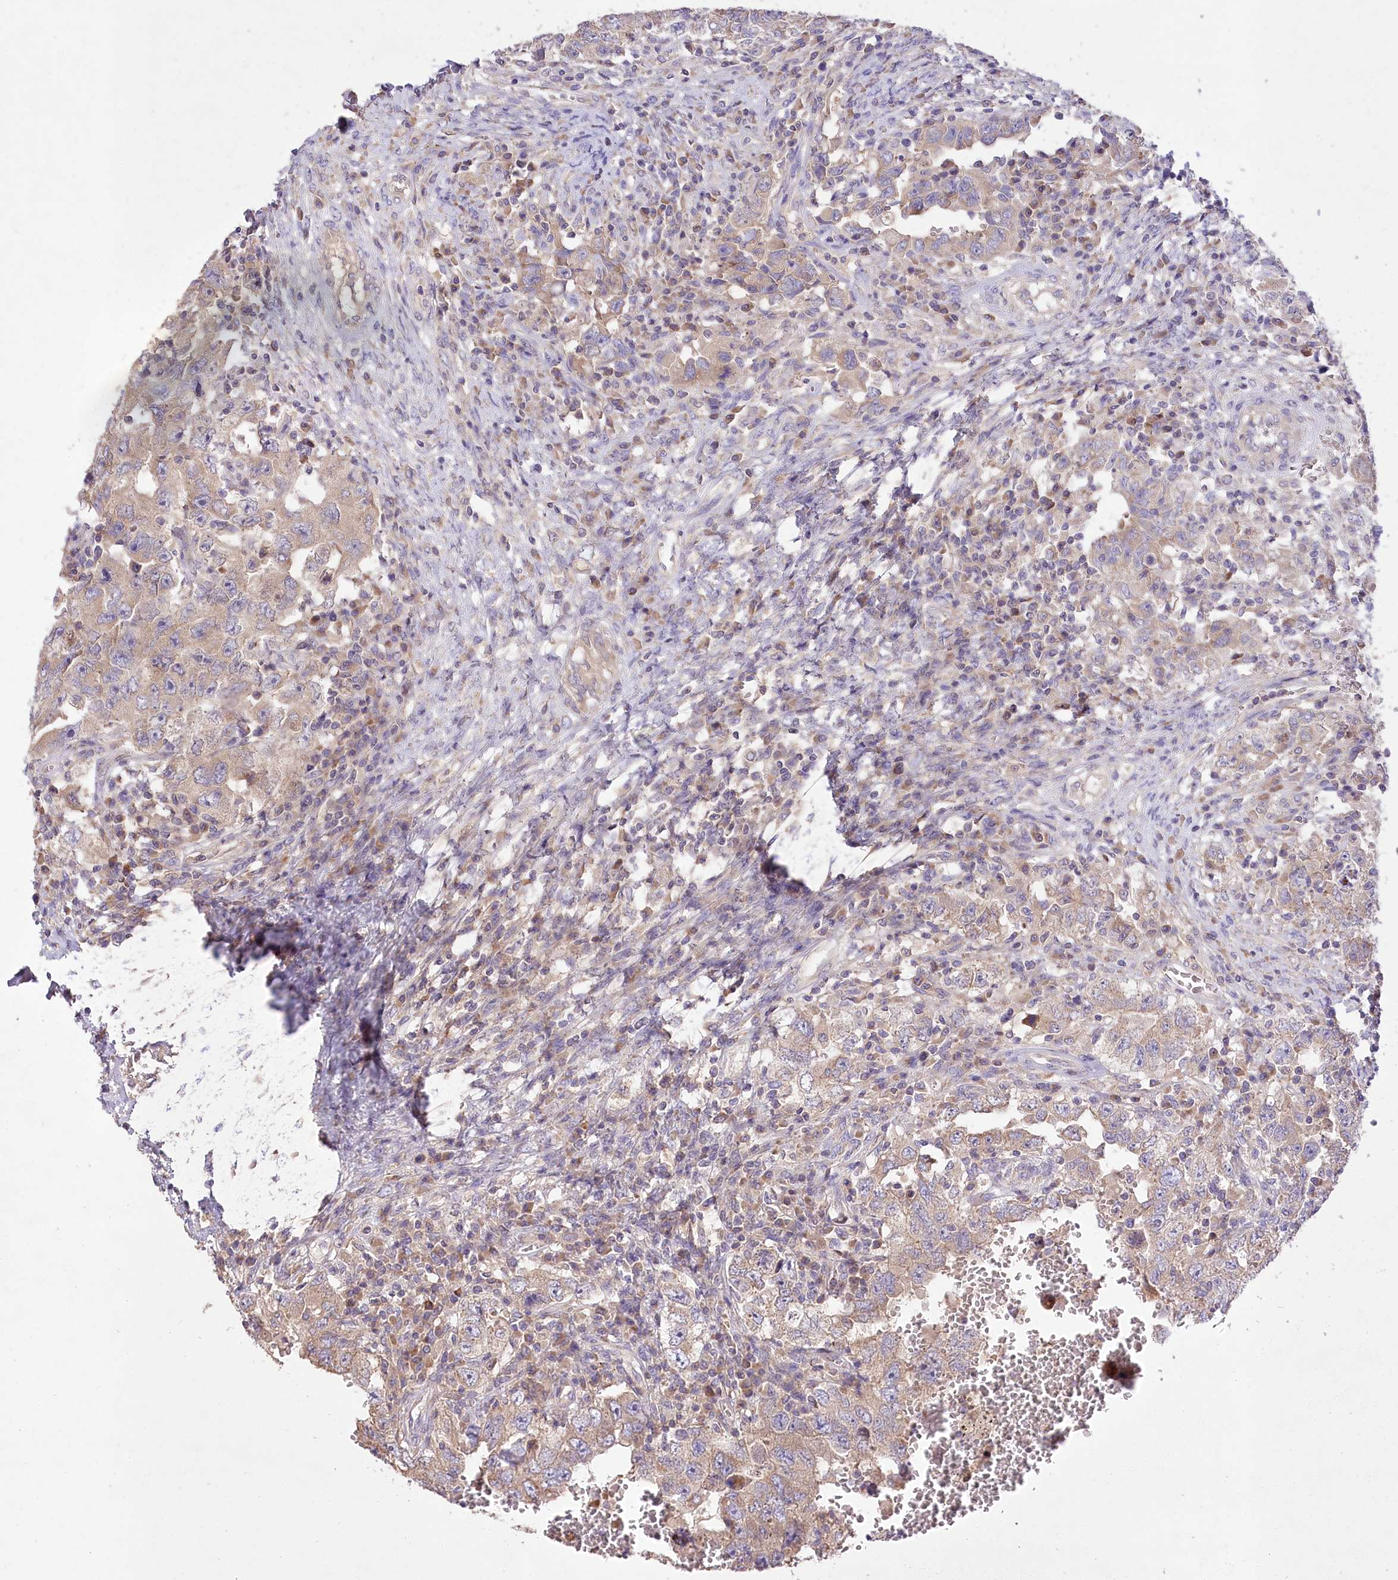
{"staining": {"intensity": "weak", "quantity": "<25%", "location": "cytoplasmic/membranous"}, "tissue": "testis cancer", "cell_type": "Tumor cells", "image_type": "cancer", "snomed": [{"axis": "morphology", "description": "Carcinoma, Embryonal, NOS"}, {"axis": "topography", "description": "Testis"}], "caption": "This is an immunohistochemistry (IHC) micrograph of testis embryonal carcinoma. There is no expression in tumor cells.", "gene": "PBLD", "patient": {"sex": "male", "age": 26}}